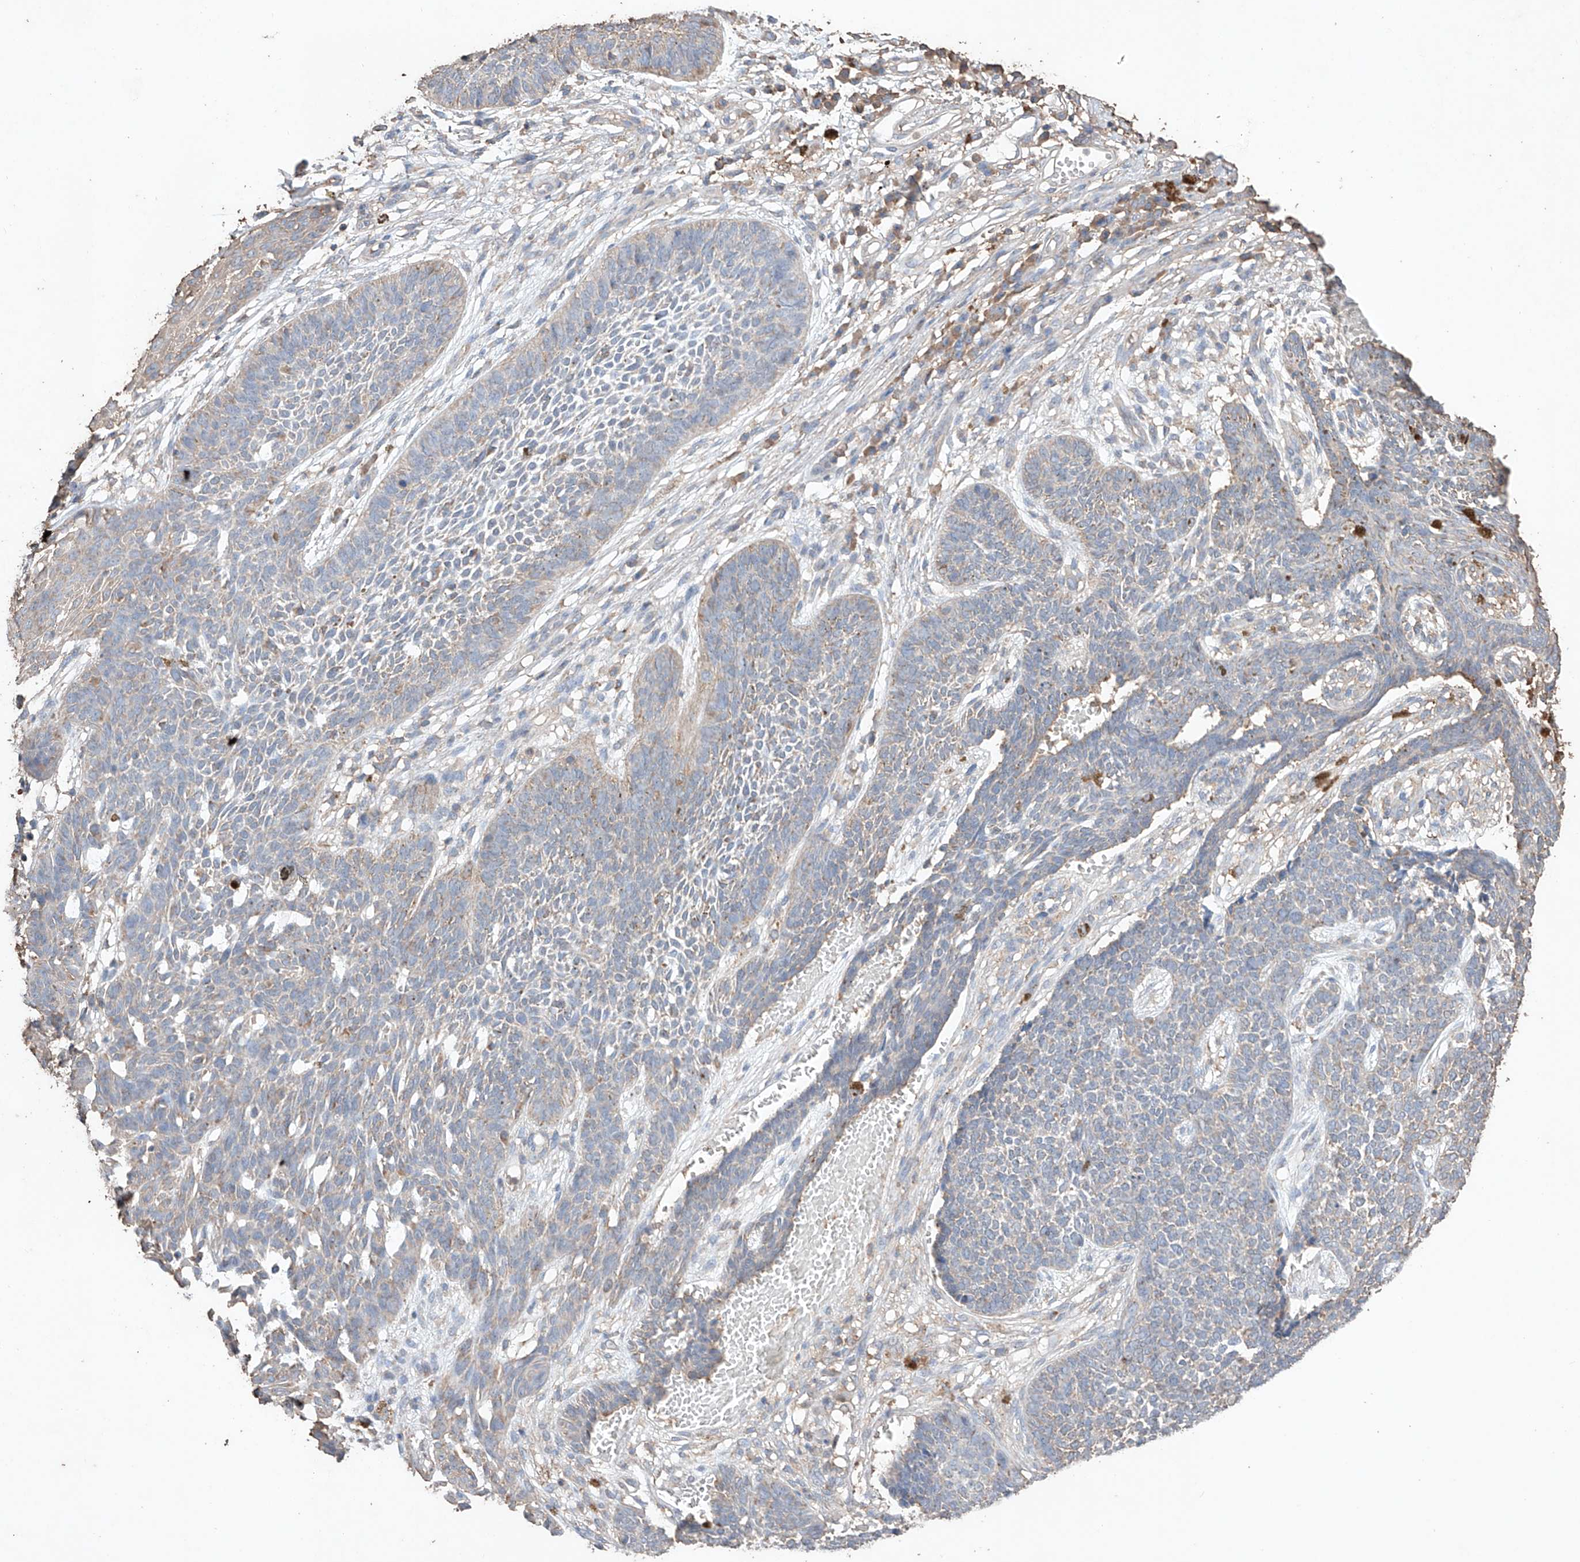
{"staining": {"intensity": "negative", "quantity": "none", "location": "none"}, "tissue": "skin cancer", "cell_type": "Tumor cells", "image_type": "cancer", "snomed": [{"axis": "morphology", "description": "Basal cell carcinoma"}, {"axis": "topography", "description": "Skin"}], "caption": "A high-resolution micrograph shows immunohistochemistry staining of skin basal cell carcinoma, which demonstrates no significant positivity in tumor cells.", "gene": "M6PR", "patient": {"sex": "female", "age": 84}}